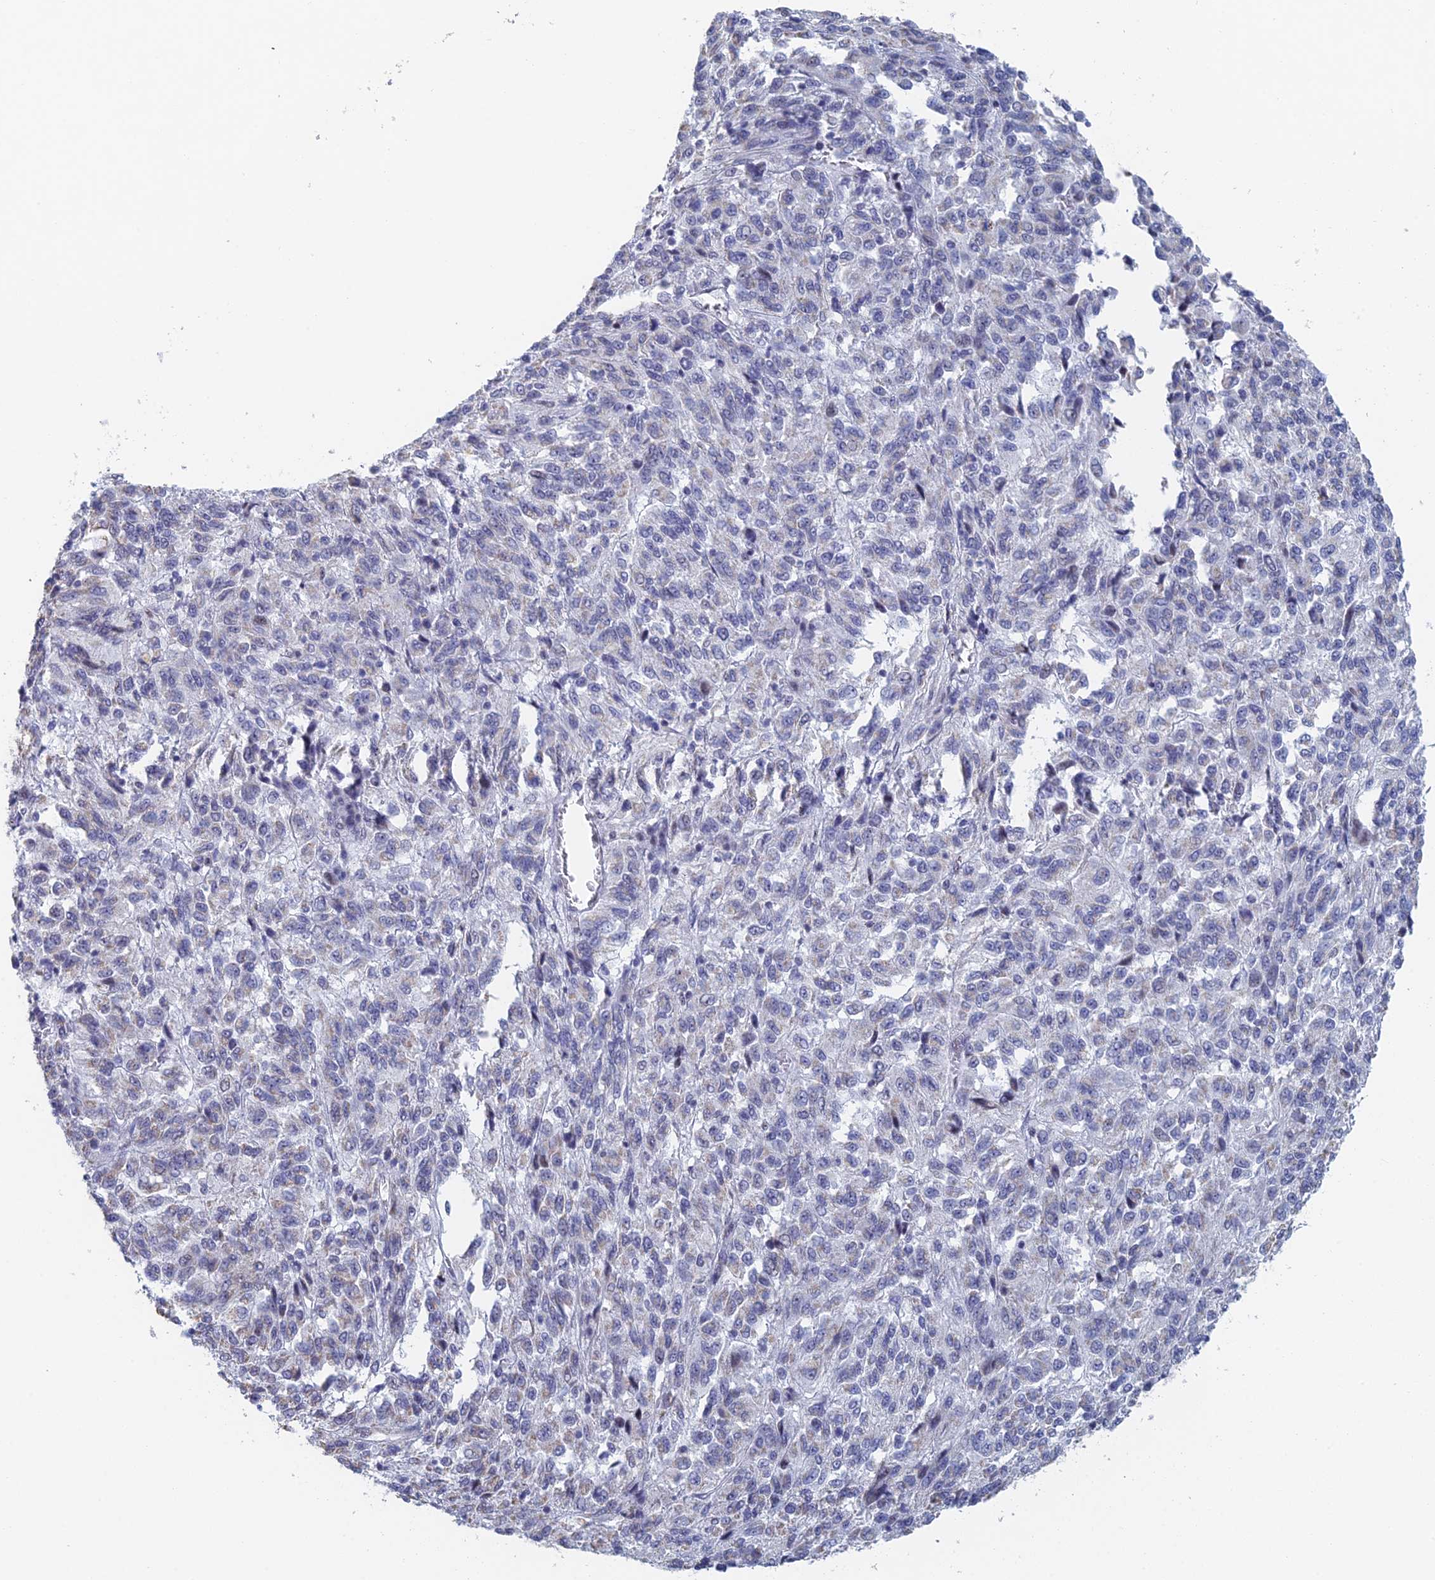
{"staining": {"intensity": "negative", "quantity": "none", "location": "none"}, "tissue": "melanoma", "cell_type": "Tumor cells", "image_type": "cancer", "snomed": [{"axis": "morphology", "description": "Malignant melanoma, Metastatic site"}, {"axis": "topography", "description": "Lung"}], "caption": "The IHC image has no significant expression in tumor cells of melanoma tissue.", "gene": "GMNC", "patient": {"sex": "male", "age": 64}}